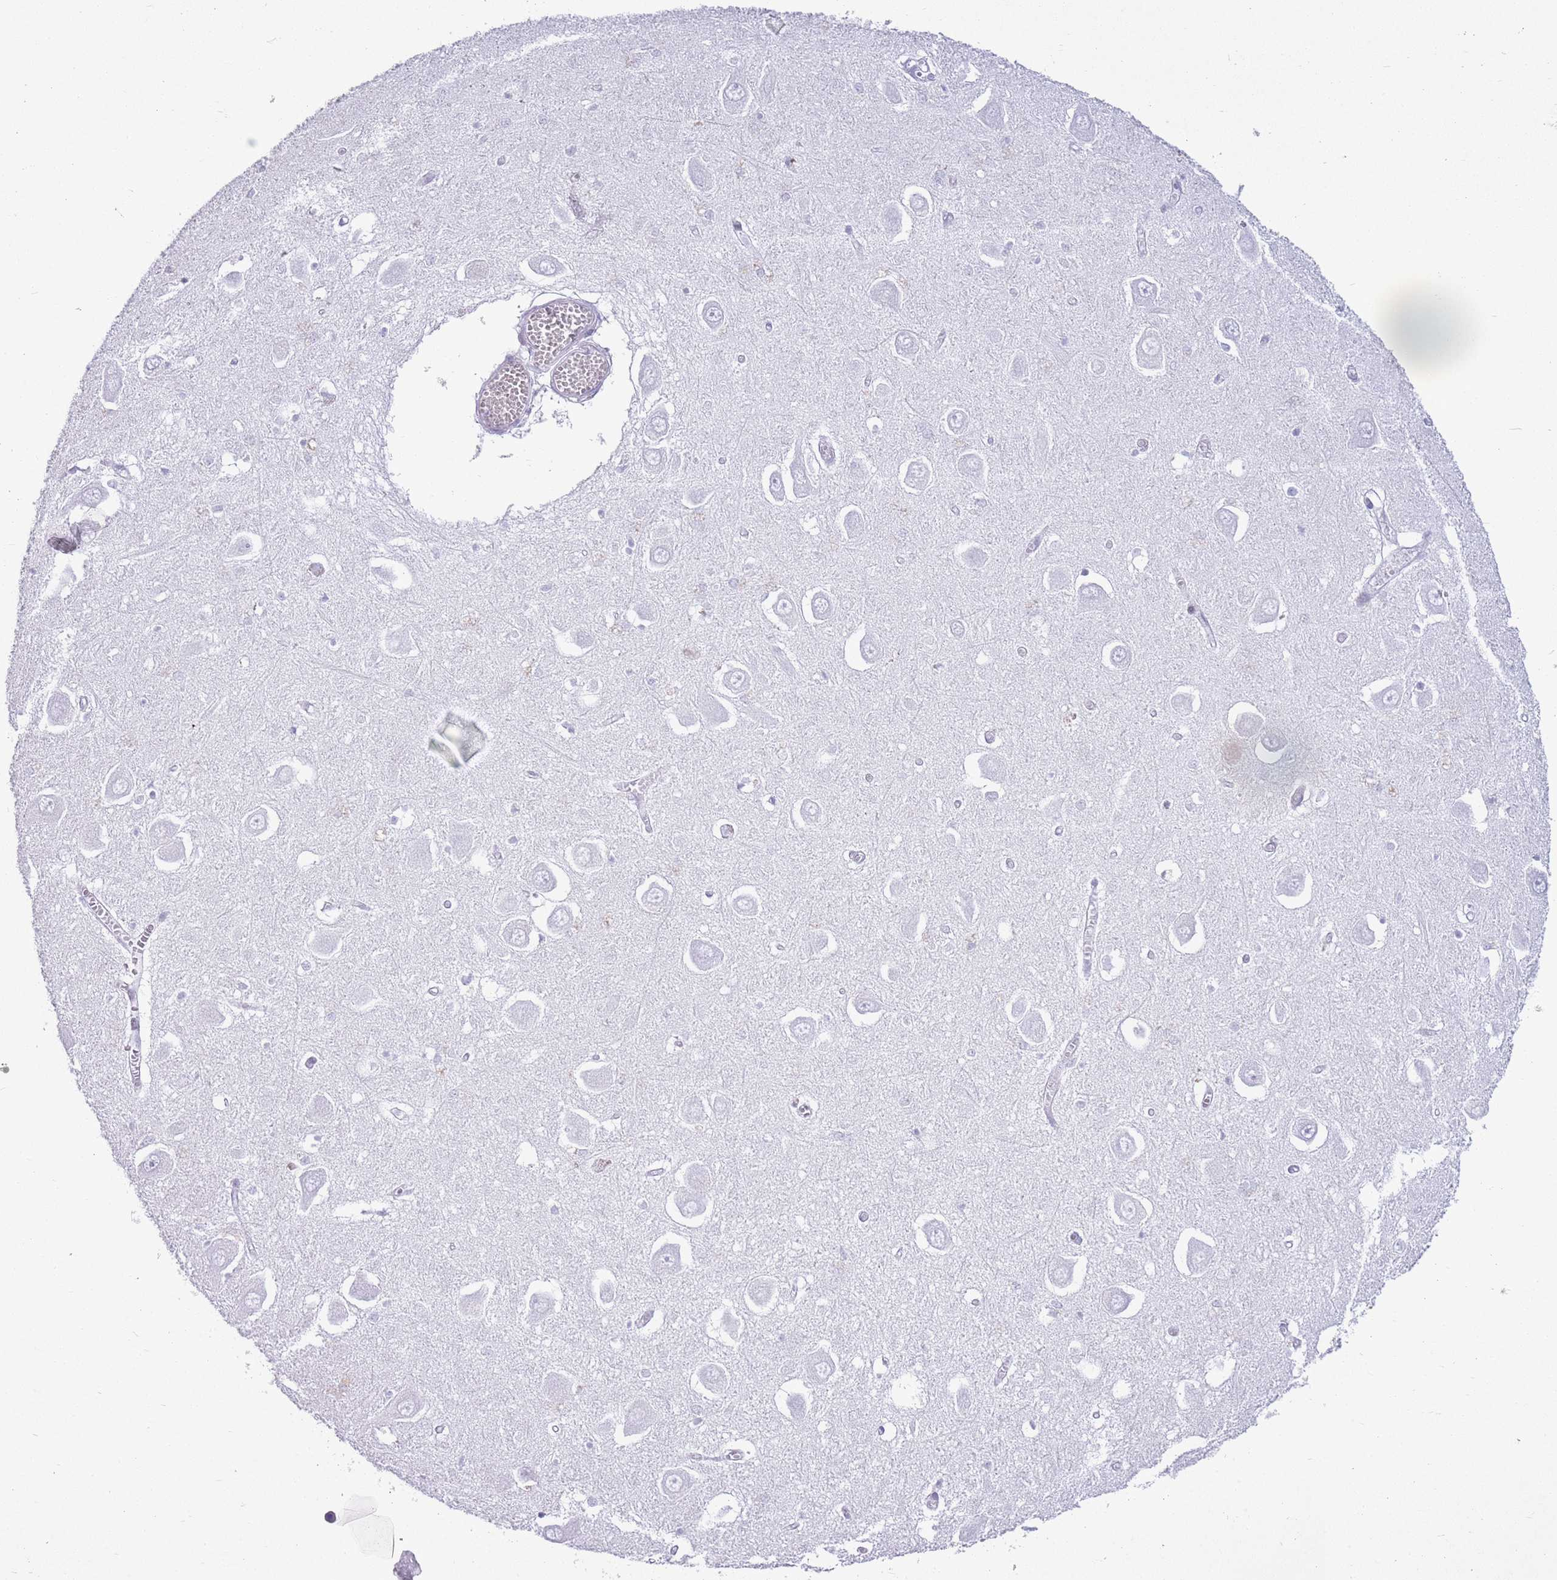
{"staining": {"intensity": "negative", "quantity": "none", "location": "none"}, "tissue": "hippocampus", "cell_type": "Glial cells", "image_type": "normal", "snomed": [{"axis": "morphology", "description": "Normal tissue, NOS"}, {"axis": "topography", "description": "Hippocampus"}], "caption": "Immunohistochemistry micrograph of unremarkable hippocampus: human hippocampus stained with DAB (3,3'-diaminobenzidine) displays no significant protein positivity in glial cells.", "gene": "ASIP", "patient": {"sex": "male", "age": 70}}